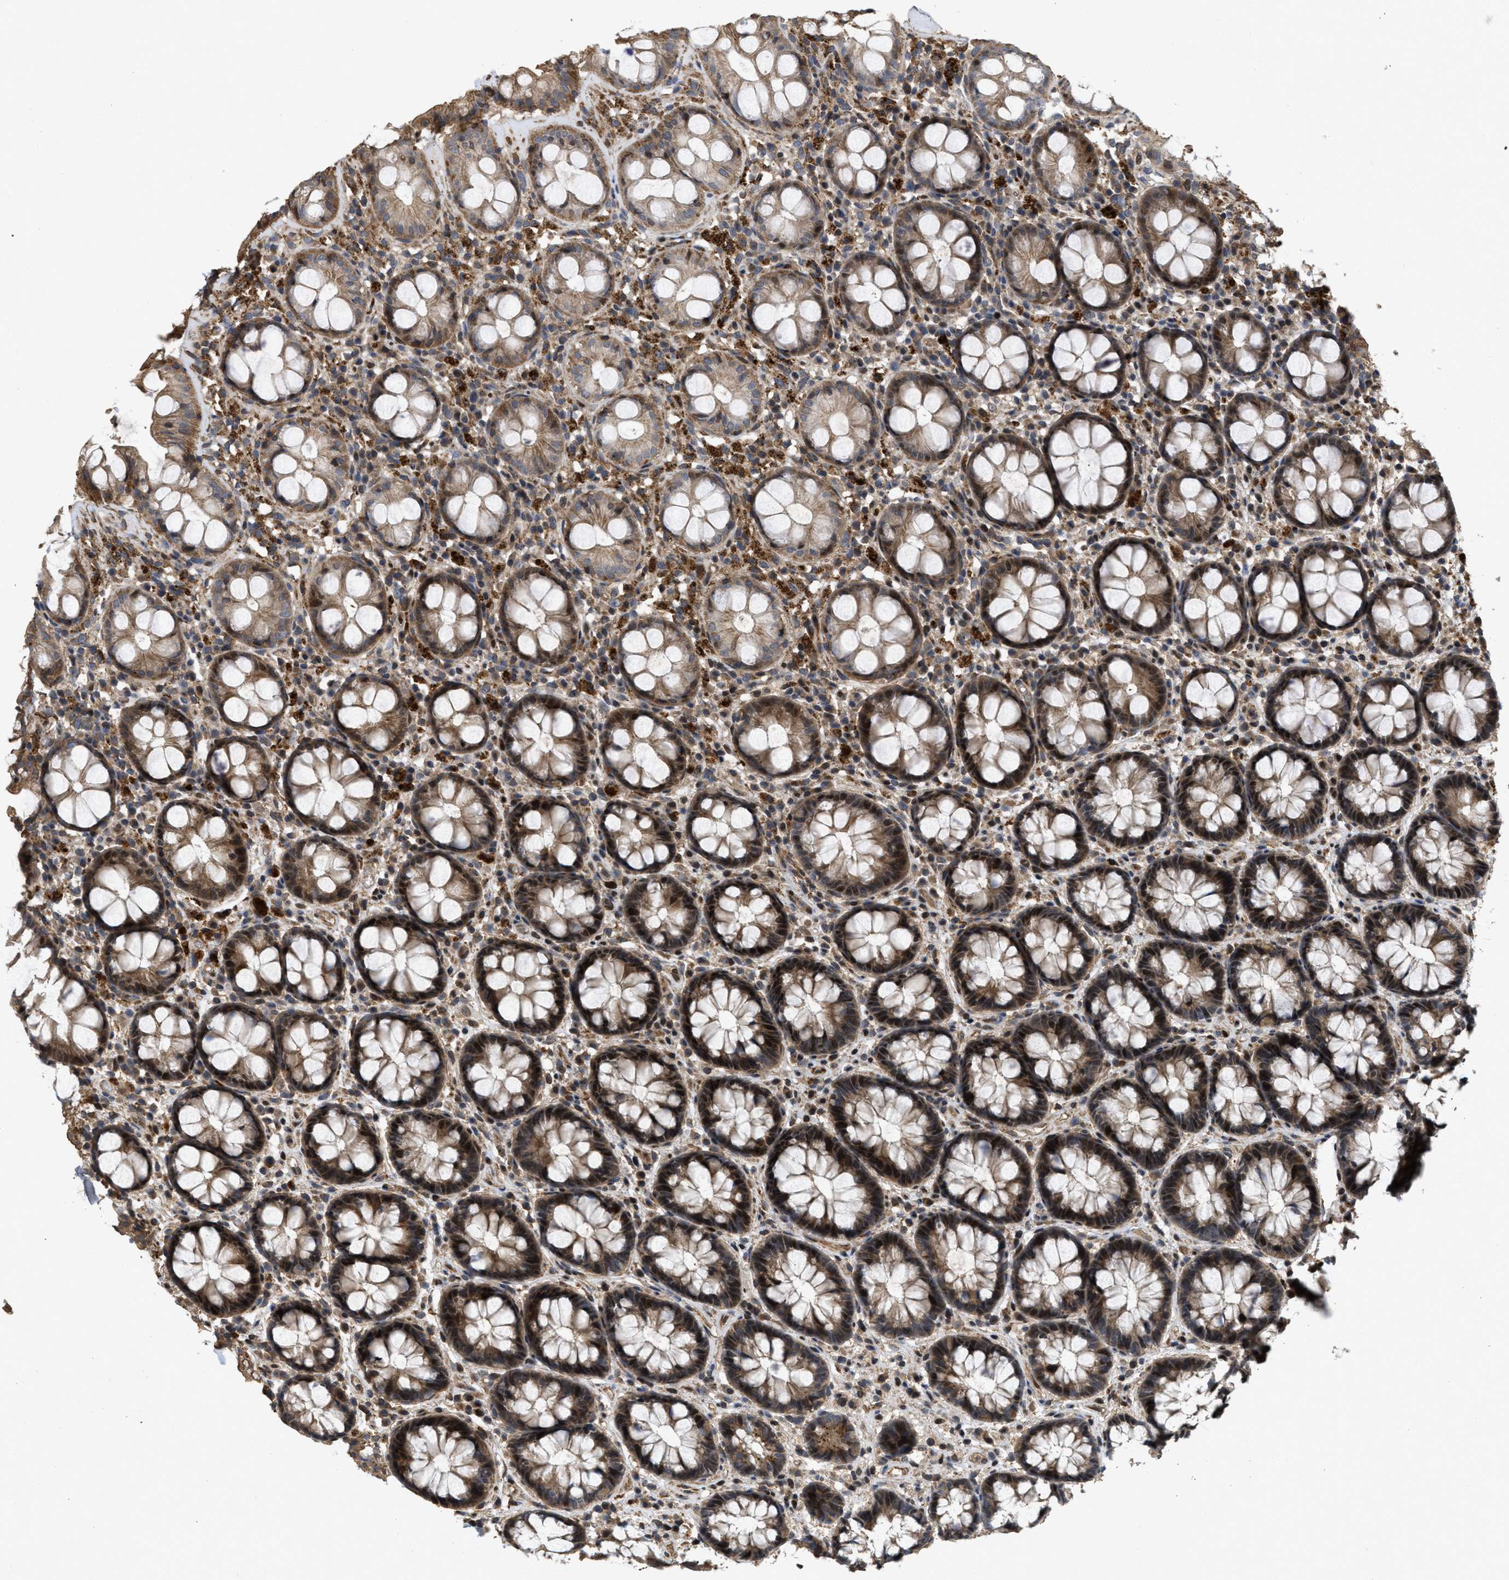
{"staining": {"intensity": "moderate", "quantity": ">75%", "location": "cytoplasmic/membranous,nuclear"}, "tissue": "rectum", "cell_type": "Glandular cells", "image_type": "normal", "snomed": [{"axis": "morphology", "description": "Normal tissue, NOS"}, {"axis": "topography", "description": "Rectum"}], "caption": "Brown immunohistochemical staining in normal human rectum demonstrates moderate cytoplasmic/membranous,nuclear positivity in about >75% of glandular cells.", "gene": "CBR3", "patient": {"sex": "male", "age": 64}}